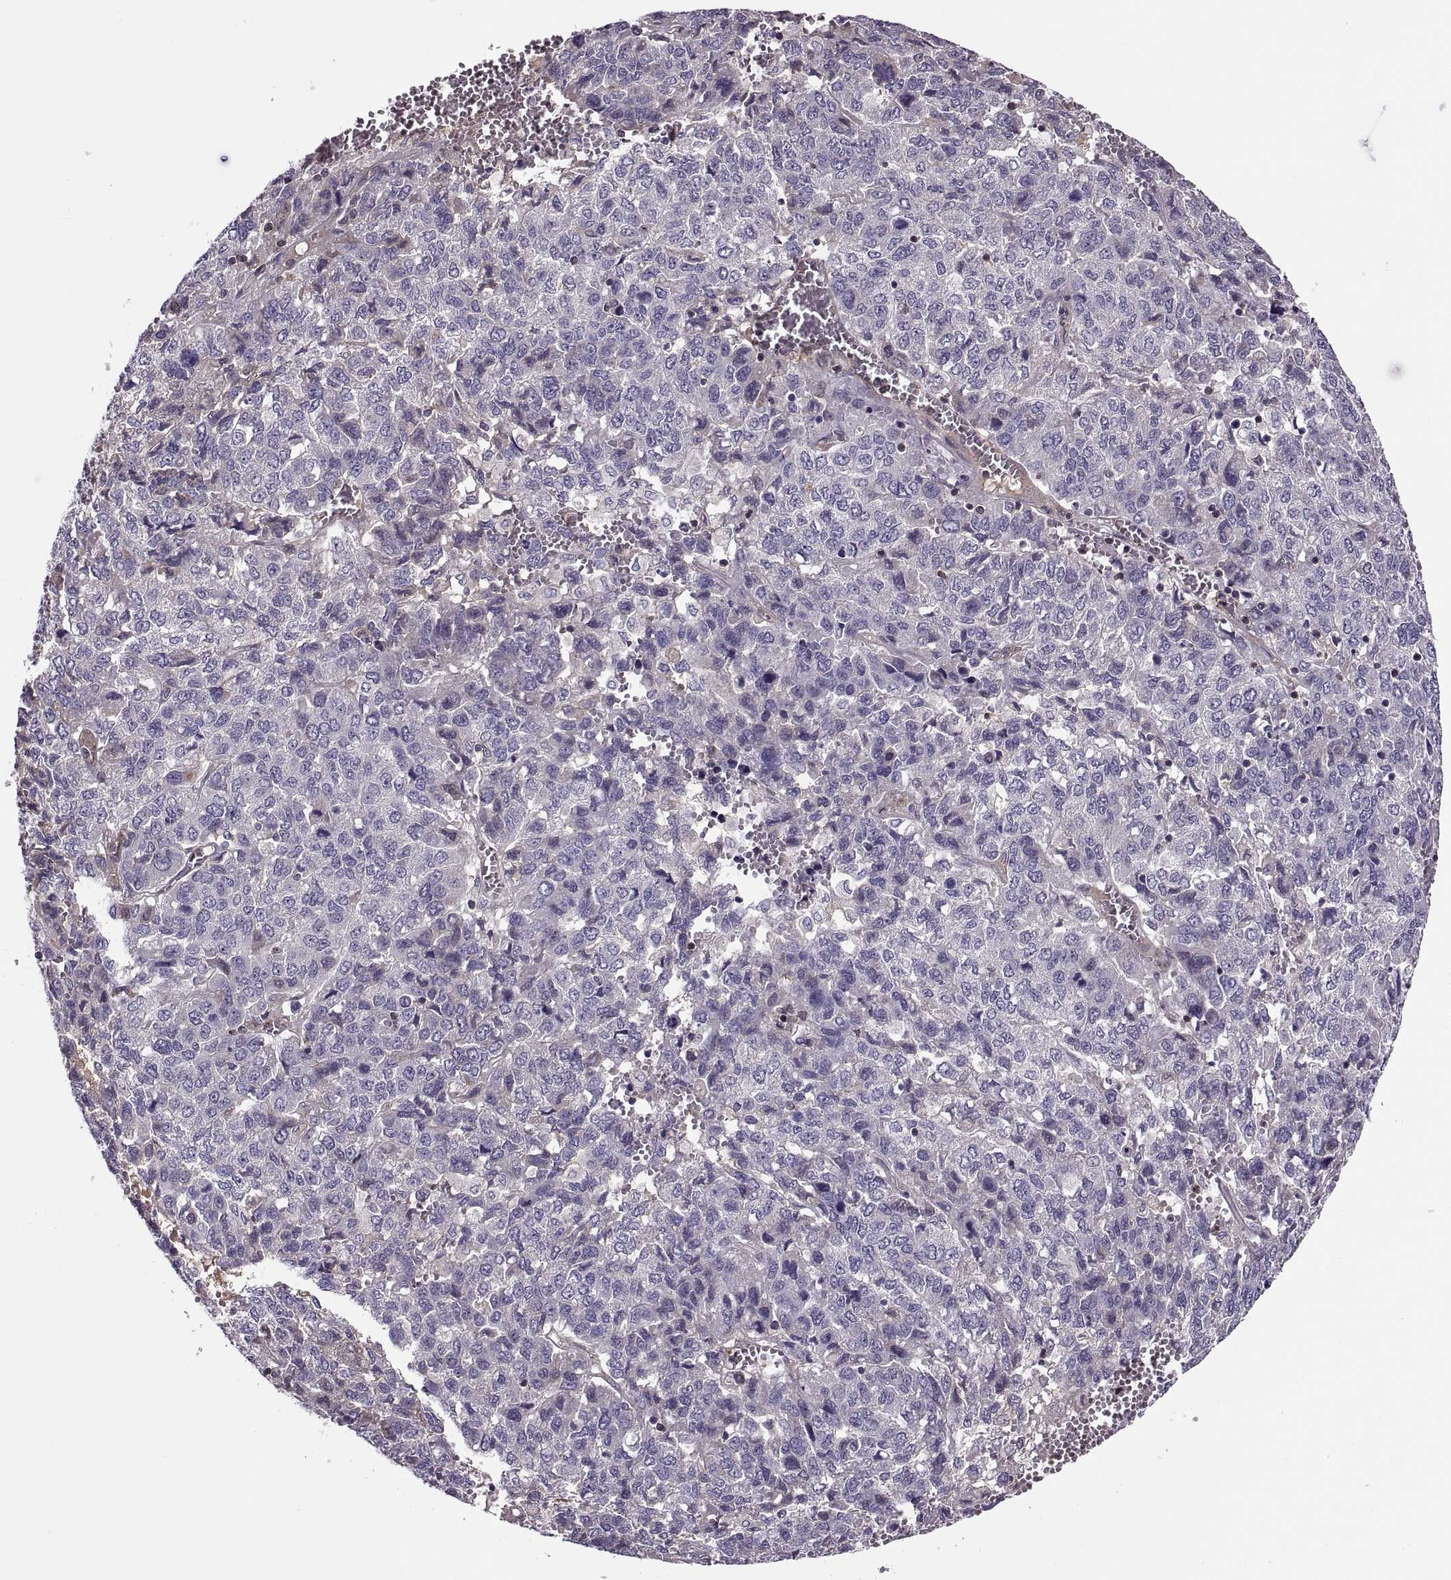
{"staining": {"intensity": "negative", "quantity": "none", "location": "none"}, "tissue": "liver cancer", "cell_type": "Tumor cells", "image_type": "cancer", "snomed": [{"axis": "morphology", "description": "Carcinoma, Hepatocellular, NOS"}, {"axis": "topography", "description": "Liver"}], "caption": "Immunohistochemistry (IHC) photomicrograph of human liver cancer (hepatocellular carcinoma) stained for a protein (brown), which displays no positivity in tumor cells.", "gene": "SLC2A3", "patient": {"sex": "male", "age": 69}}